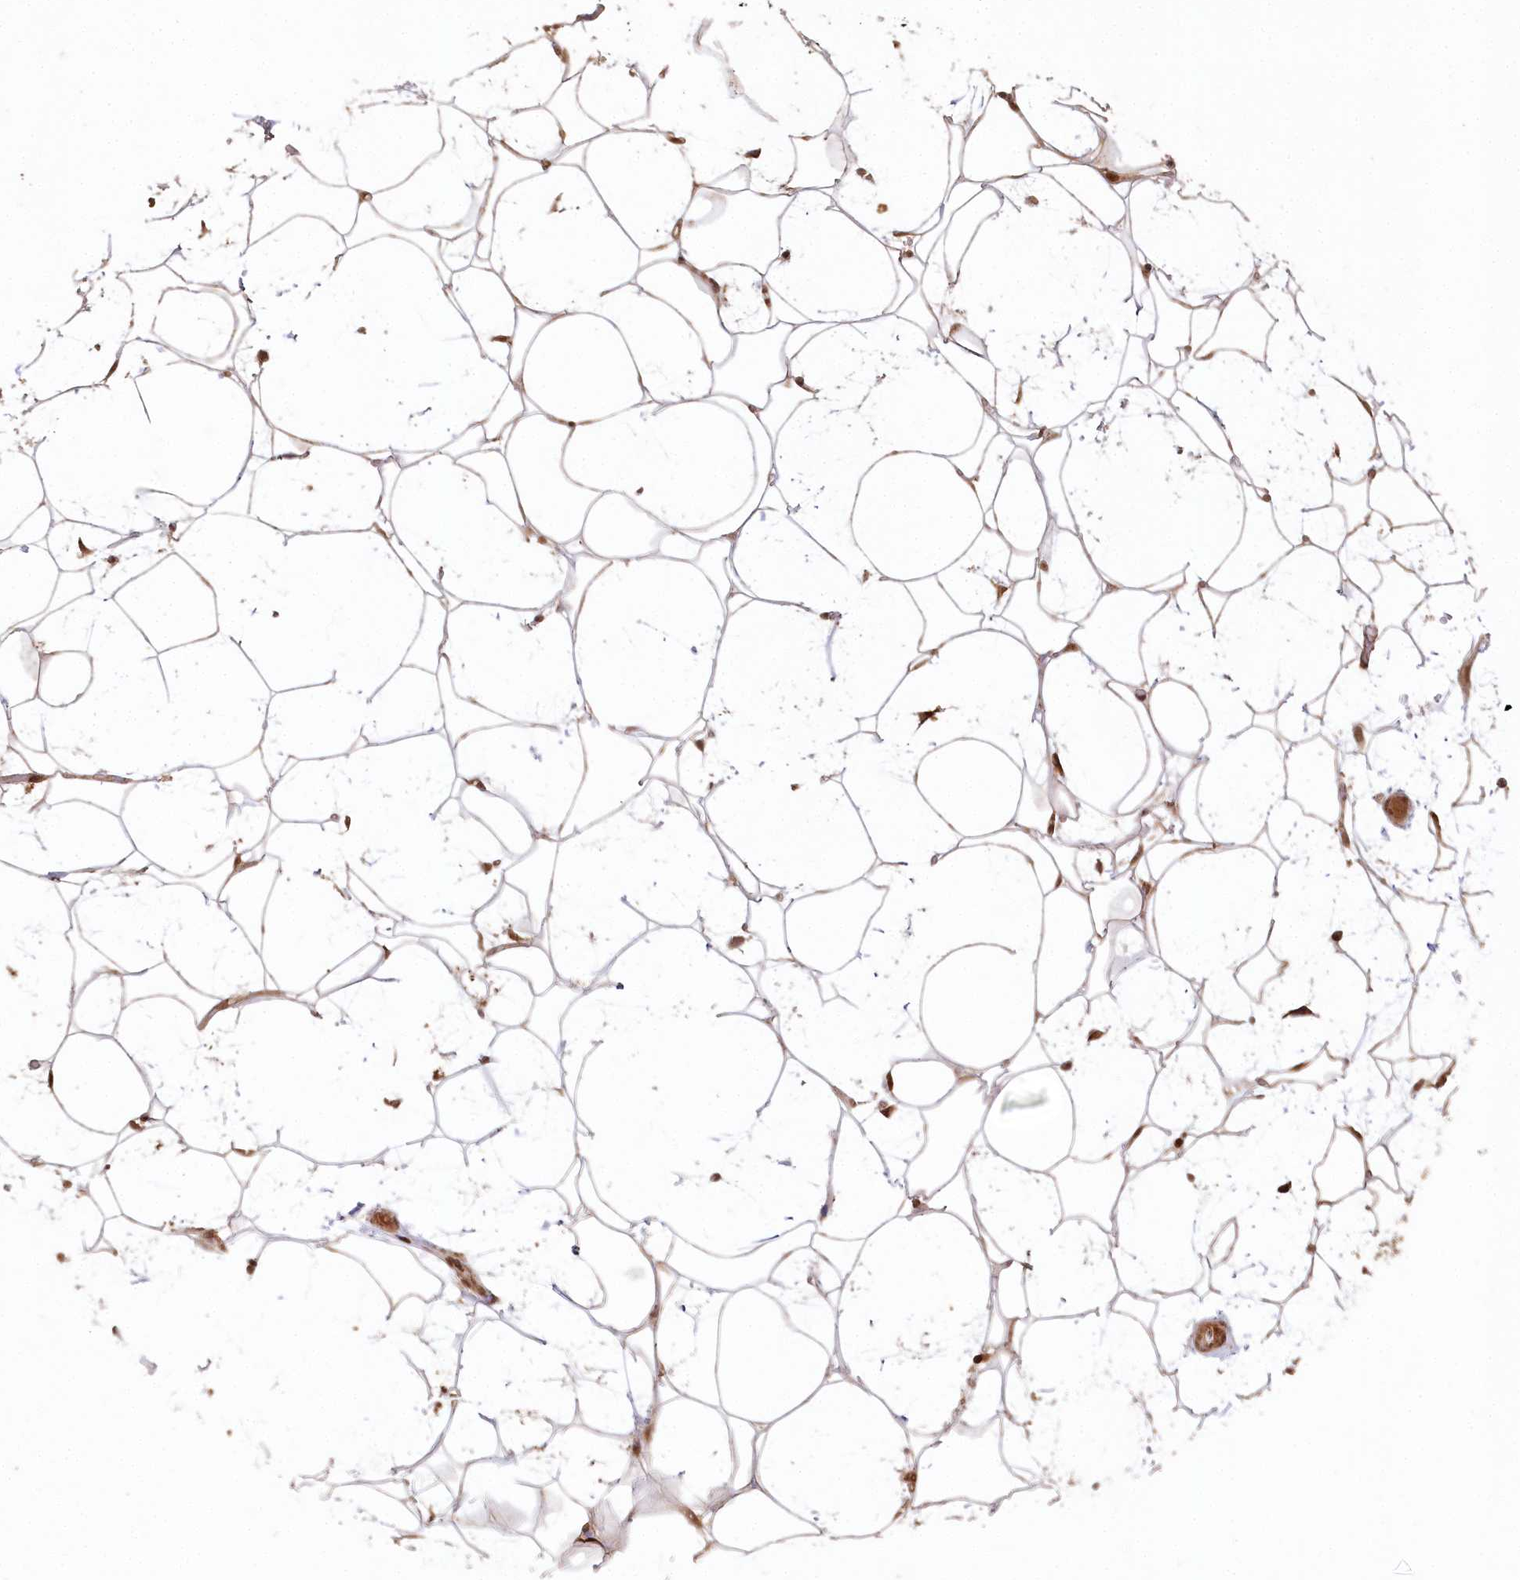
{"staining": {"intensity": "negative", "quantity": "none", "location": "none"}, "tissue": "adipose tissue", "cell_type": "Adipocytes", "image_type": "normal", "snomed": [{"axis": "morphology", "description": "Normal tissue, NOS"}, {"axis": "topography", "description": "Breast"}], "caption": "A micrograph of adipose tissue stained for a protein displays no brown staining in adipocytes.", "gene": "ULK2", "patient": {"sex": "female", "age": 26}}